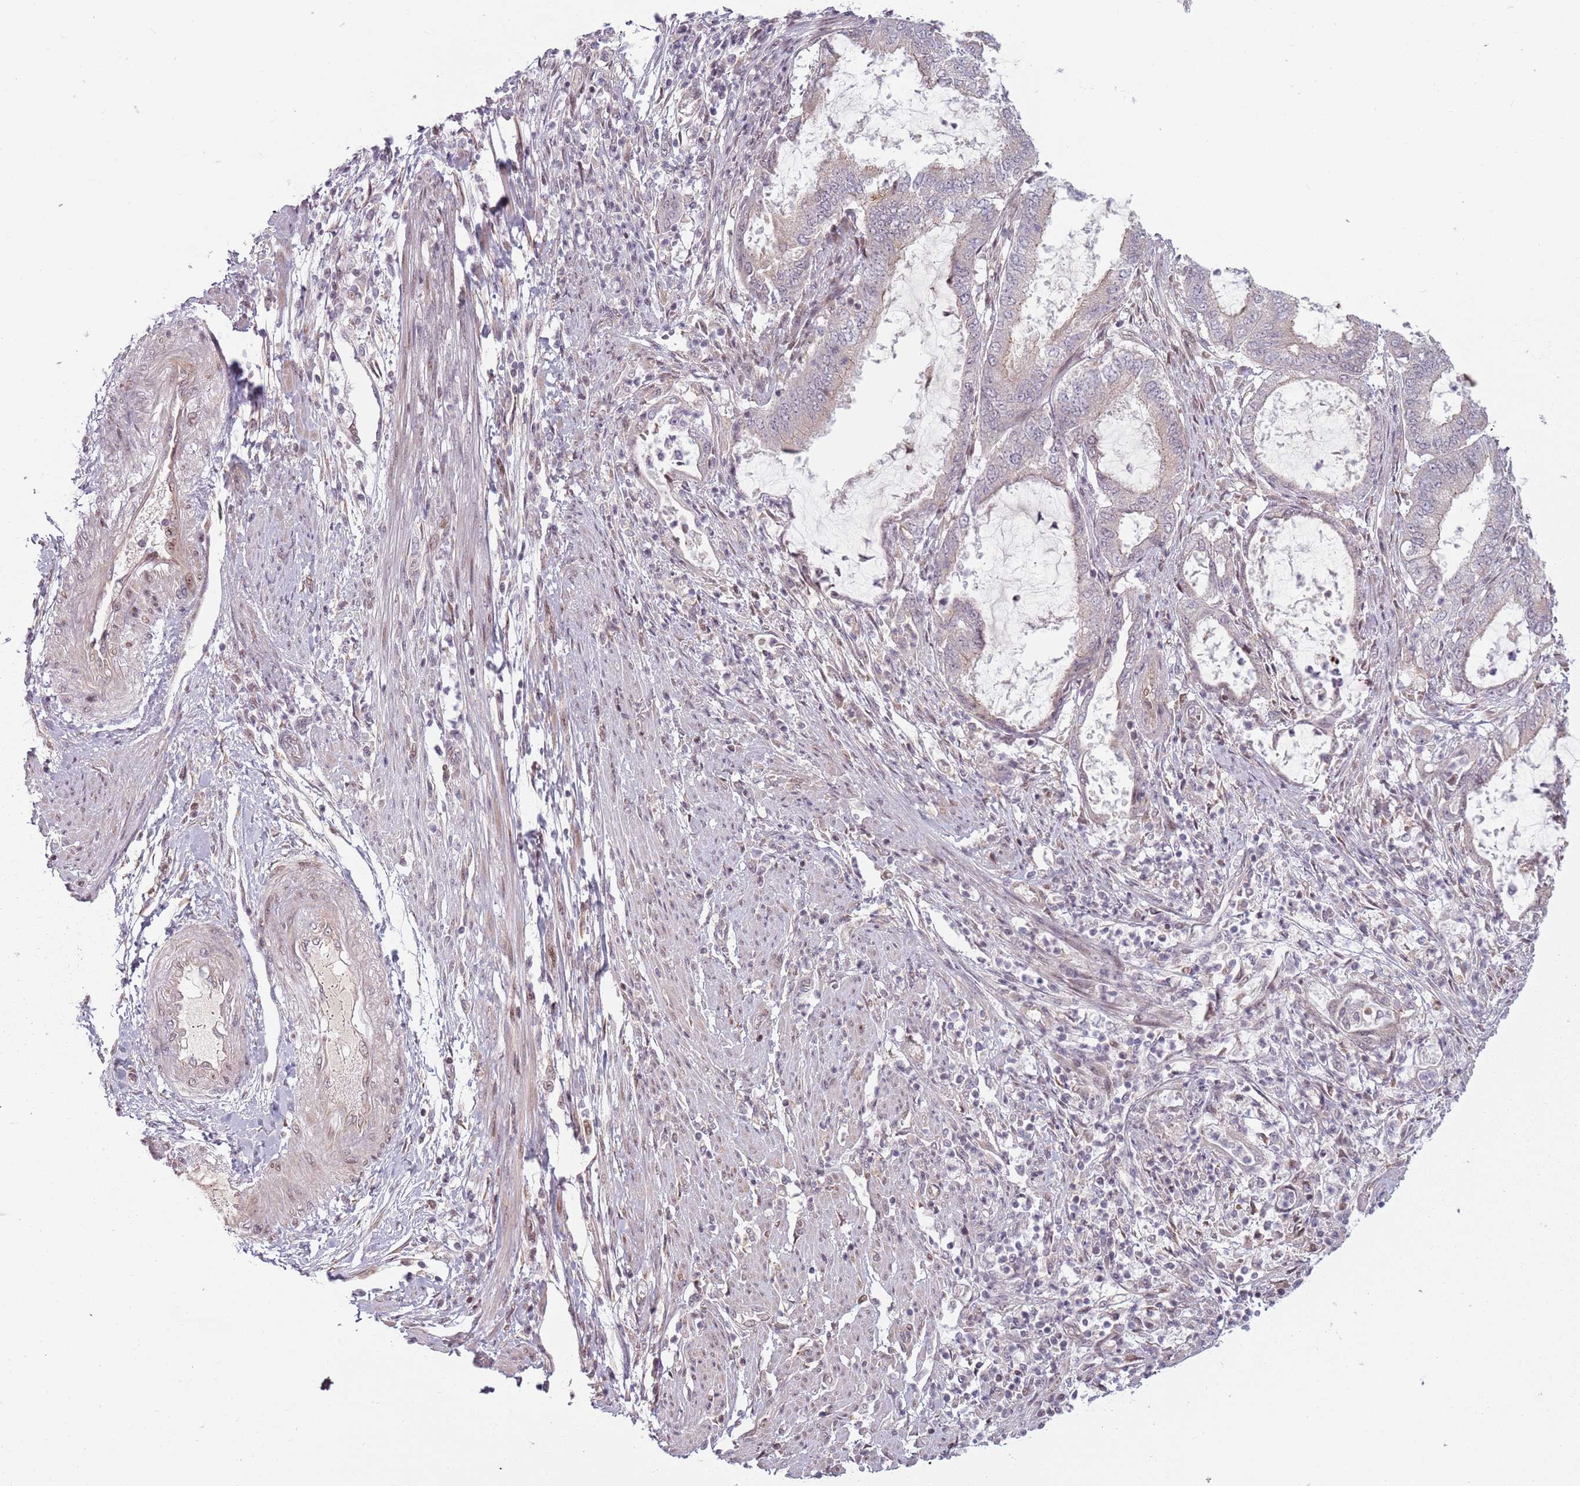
{"staining": {"intensity": "weak", "quantity": "<25%", "location": "cytoplasmic/membranous,nuclear"}, "tissue": "endometrial cancer", "cell_type": "Tumor cells", "image_type": "cancer", "snomed": [{"axis": "morphology", "description": "Adenocarcinoma, NOS"}, {"axis": "topography", "description": "Endometrium"}], "caption": "A high-resolution micrograph shows immunohistochemistry (IHC) staining of endometrial adenocarcinoma, which demonstrates no significant positivity in tumor cells.", "gene": "ADGRG1", "patient": {"sex": "female", "age": 51}}